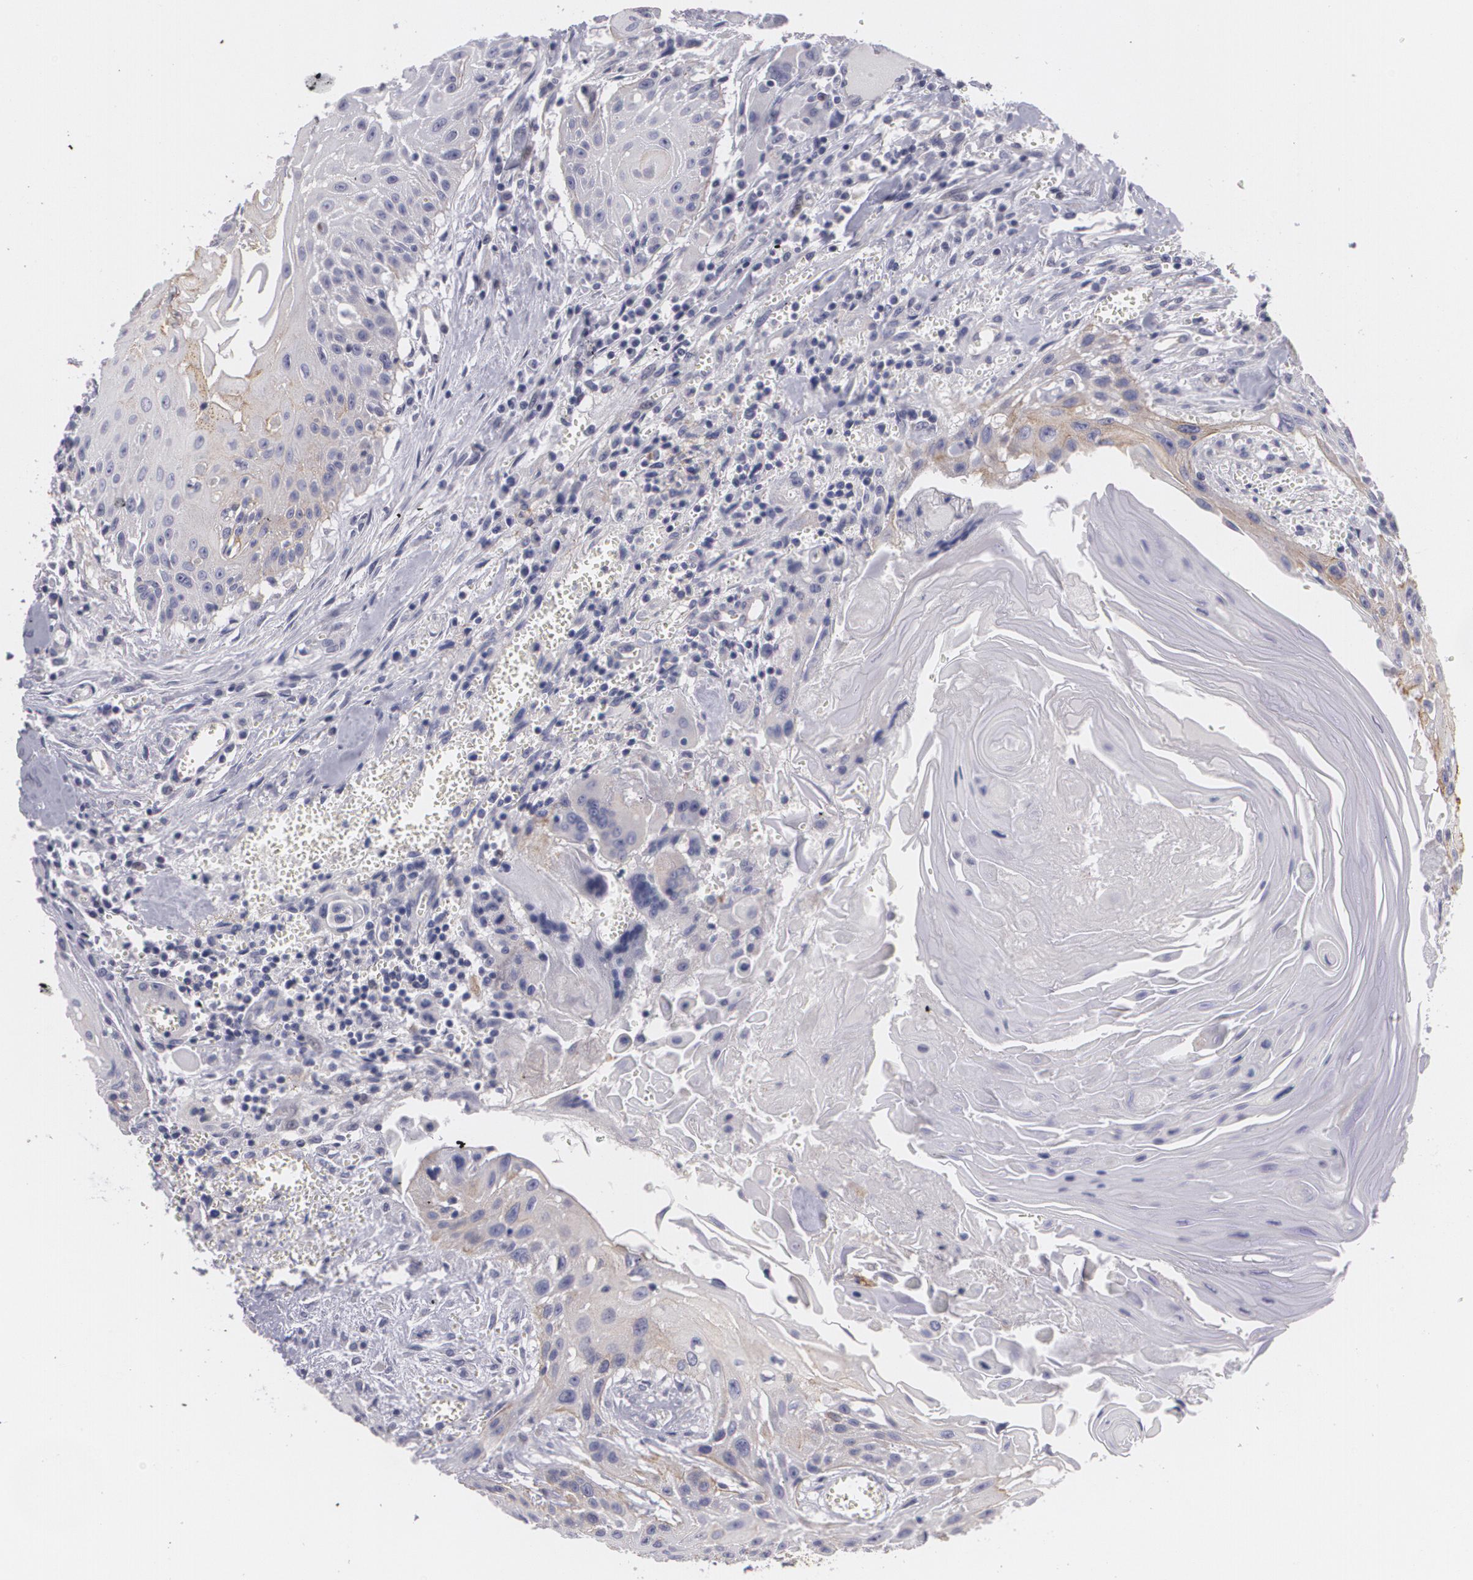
{"staining": {"intensity": "weak", "quantity": "25%-75%", "location": "cytoplasmic/membranous"}, "tissue": "head and neck cancer", "cell_type": "Tumor cells", "image_type": "cancer", "snomed": [{"axis": "morphology", "description": "Squamous cell carcinoma, NOS"}, {"axis": "morphology", "description": "Squamous cell carcinoma, metastatic, NOS"}, {"axis": "topography", "description": "Lymph node"}, {"axis": "topography", "description": "Salivary gland"}, {"axis": "topography", "description": "Head-Neck"}], "caption": "A brown stain labels weak cytoplasmic/membranous positivity of a protein in squamous cell carcinoma (head and neck) tumor cells. The staining was performed using DAB (3,3'-diaminobenzidine) to visualize the protein expression in brown, while the nuclei were stained in blue with hematoxylin (Magnification: 20x).", "gene": "KCNA4", "patient": {"sex": "female", "age": 74}}